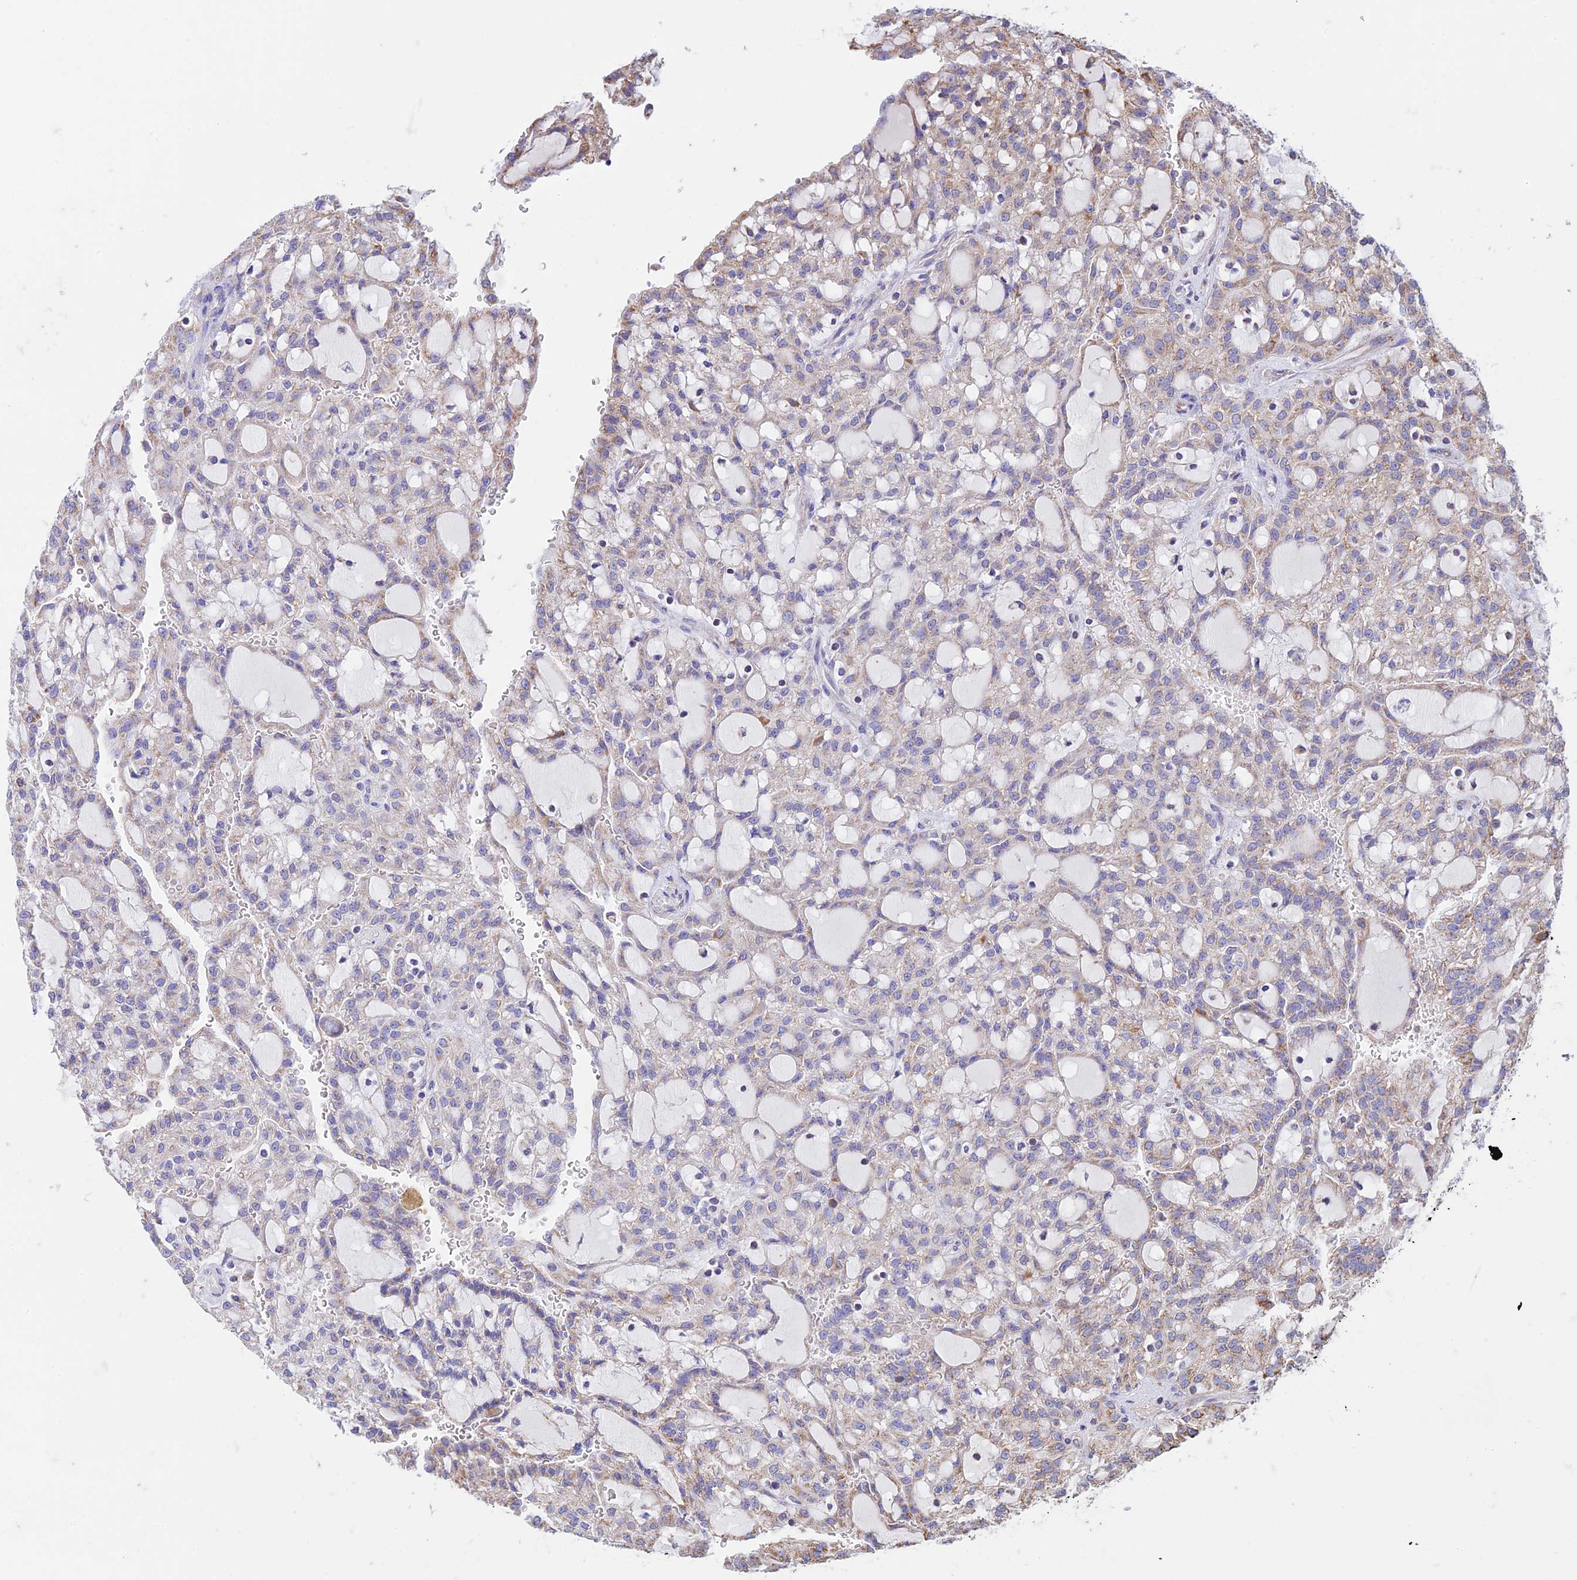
{"staining": {"intensity": "weak", "quantity": "<25%", "location": "cytoplasmic/membranous"}, "tissue": "renal cancer", "cell_type": "Tumor cells", "image_type": "cancer", "snomed": [{"axis": "morphology", "description": "Adenocarcinoma, NOS"}, {"axis": "topography", "description": "Kidney"}], "caption": "DAB (3,3'-diaminobenzidine) immunohistochemical staining of human renal adenocarcinoma displays no significant positivity in tumor cells. (Stains: DAB immunohistochemistry (IHC) with hematoxylin counter stain, Microscopy: brightfield microscopy at high magnification).", "gene": "ZNF181", "patient": {"sex": "male", "age": 63}}